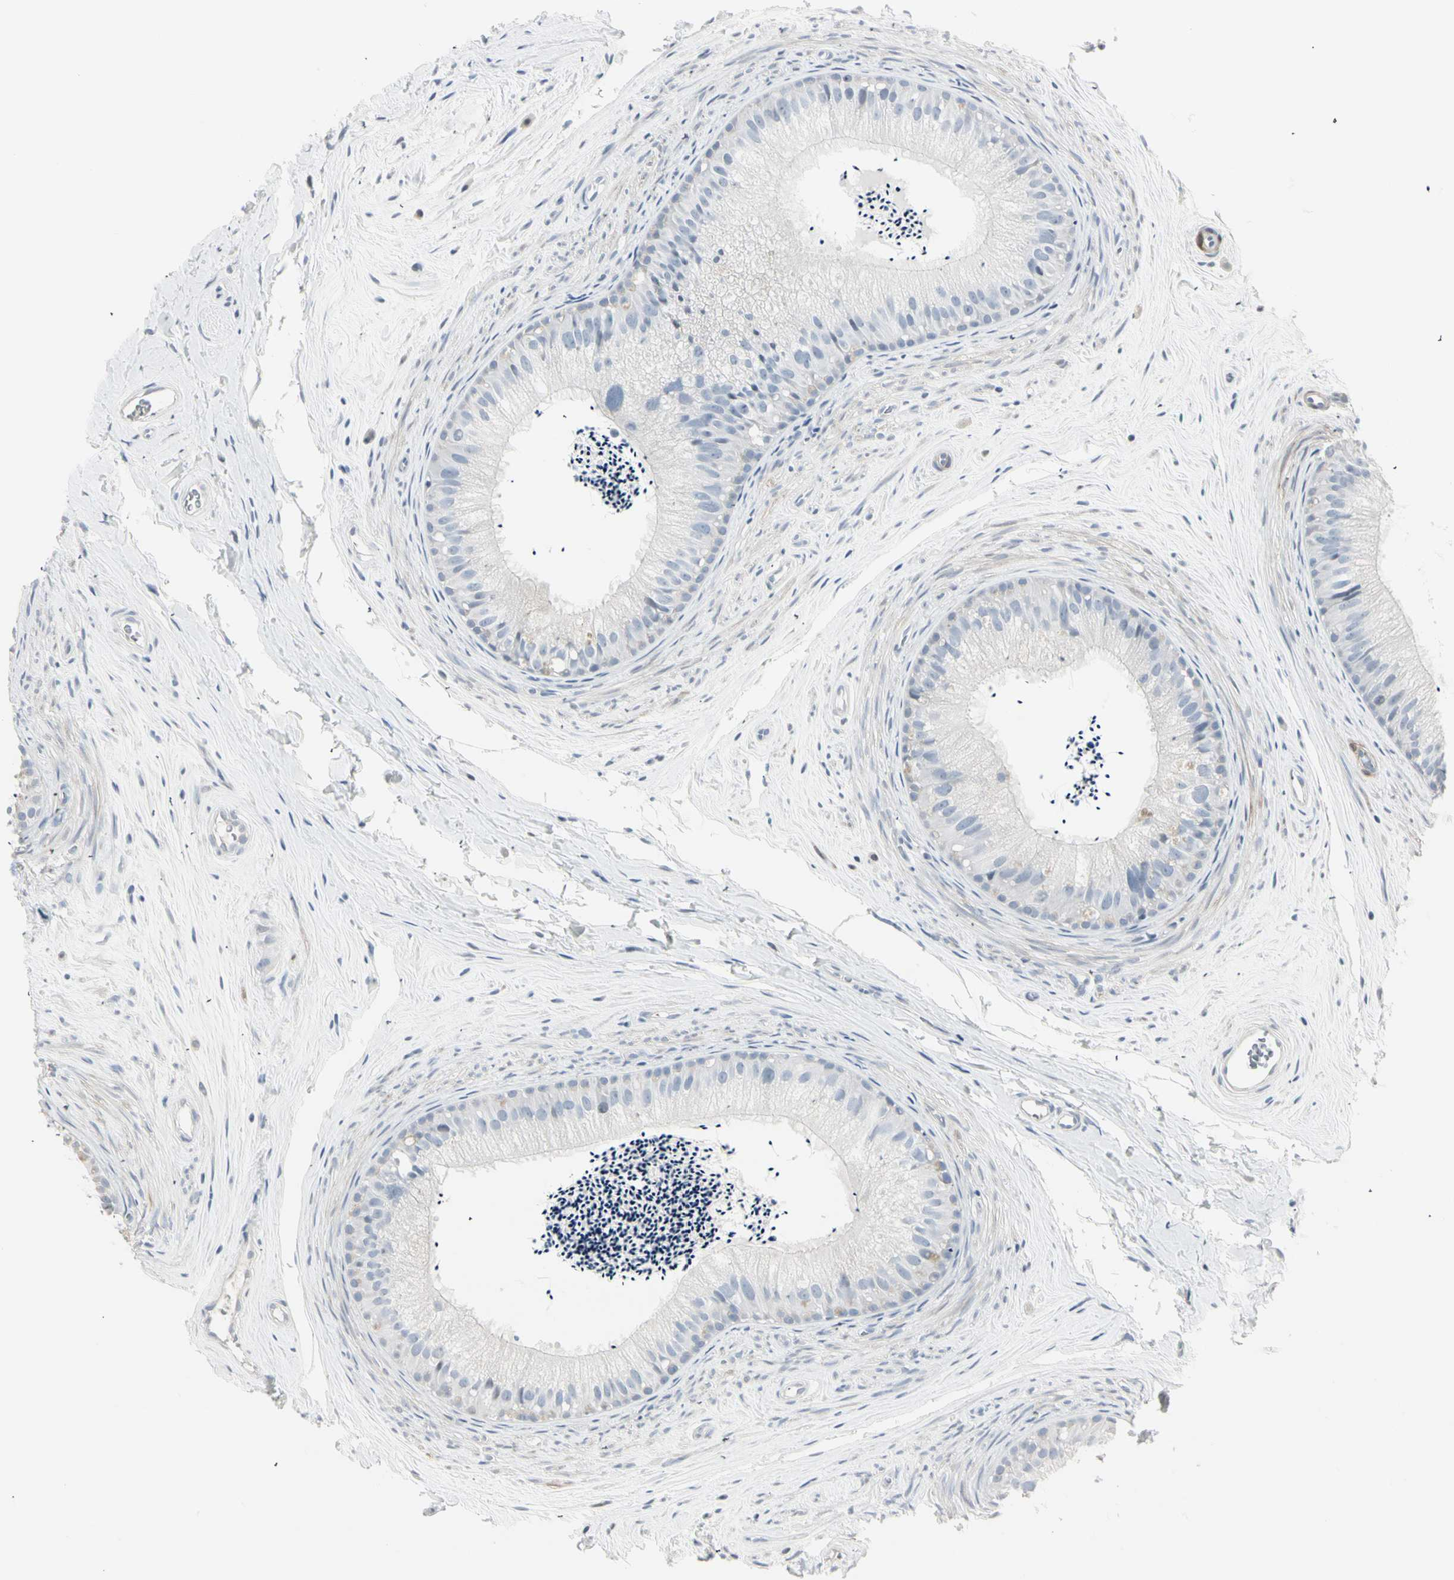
{"staining": {"intensity": "negative", "quantity": "none", "location": "none"}, "tissue": "epididymis", "cell_type": "Glandular cells", "image_type": "normal", "snomed": [{"axis": "morphology", "description": "Normal tissue, NOS"}, {"axis": "topography", "description": "Epididymis"}], "caption": "The image reveals no staining of glandular cells in benign epididymis. (DAB (3,3'-diaminobenzidine) immunohistochemistry with hematoxylin counter stain).", "gene": "DMPK", "patient": {"sex": "male", "age": 56}}